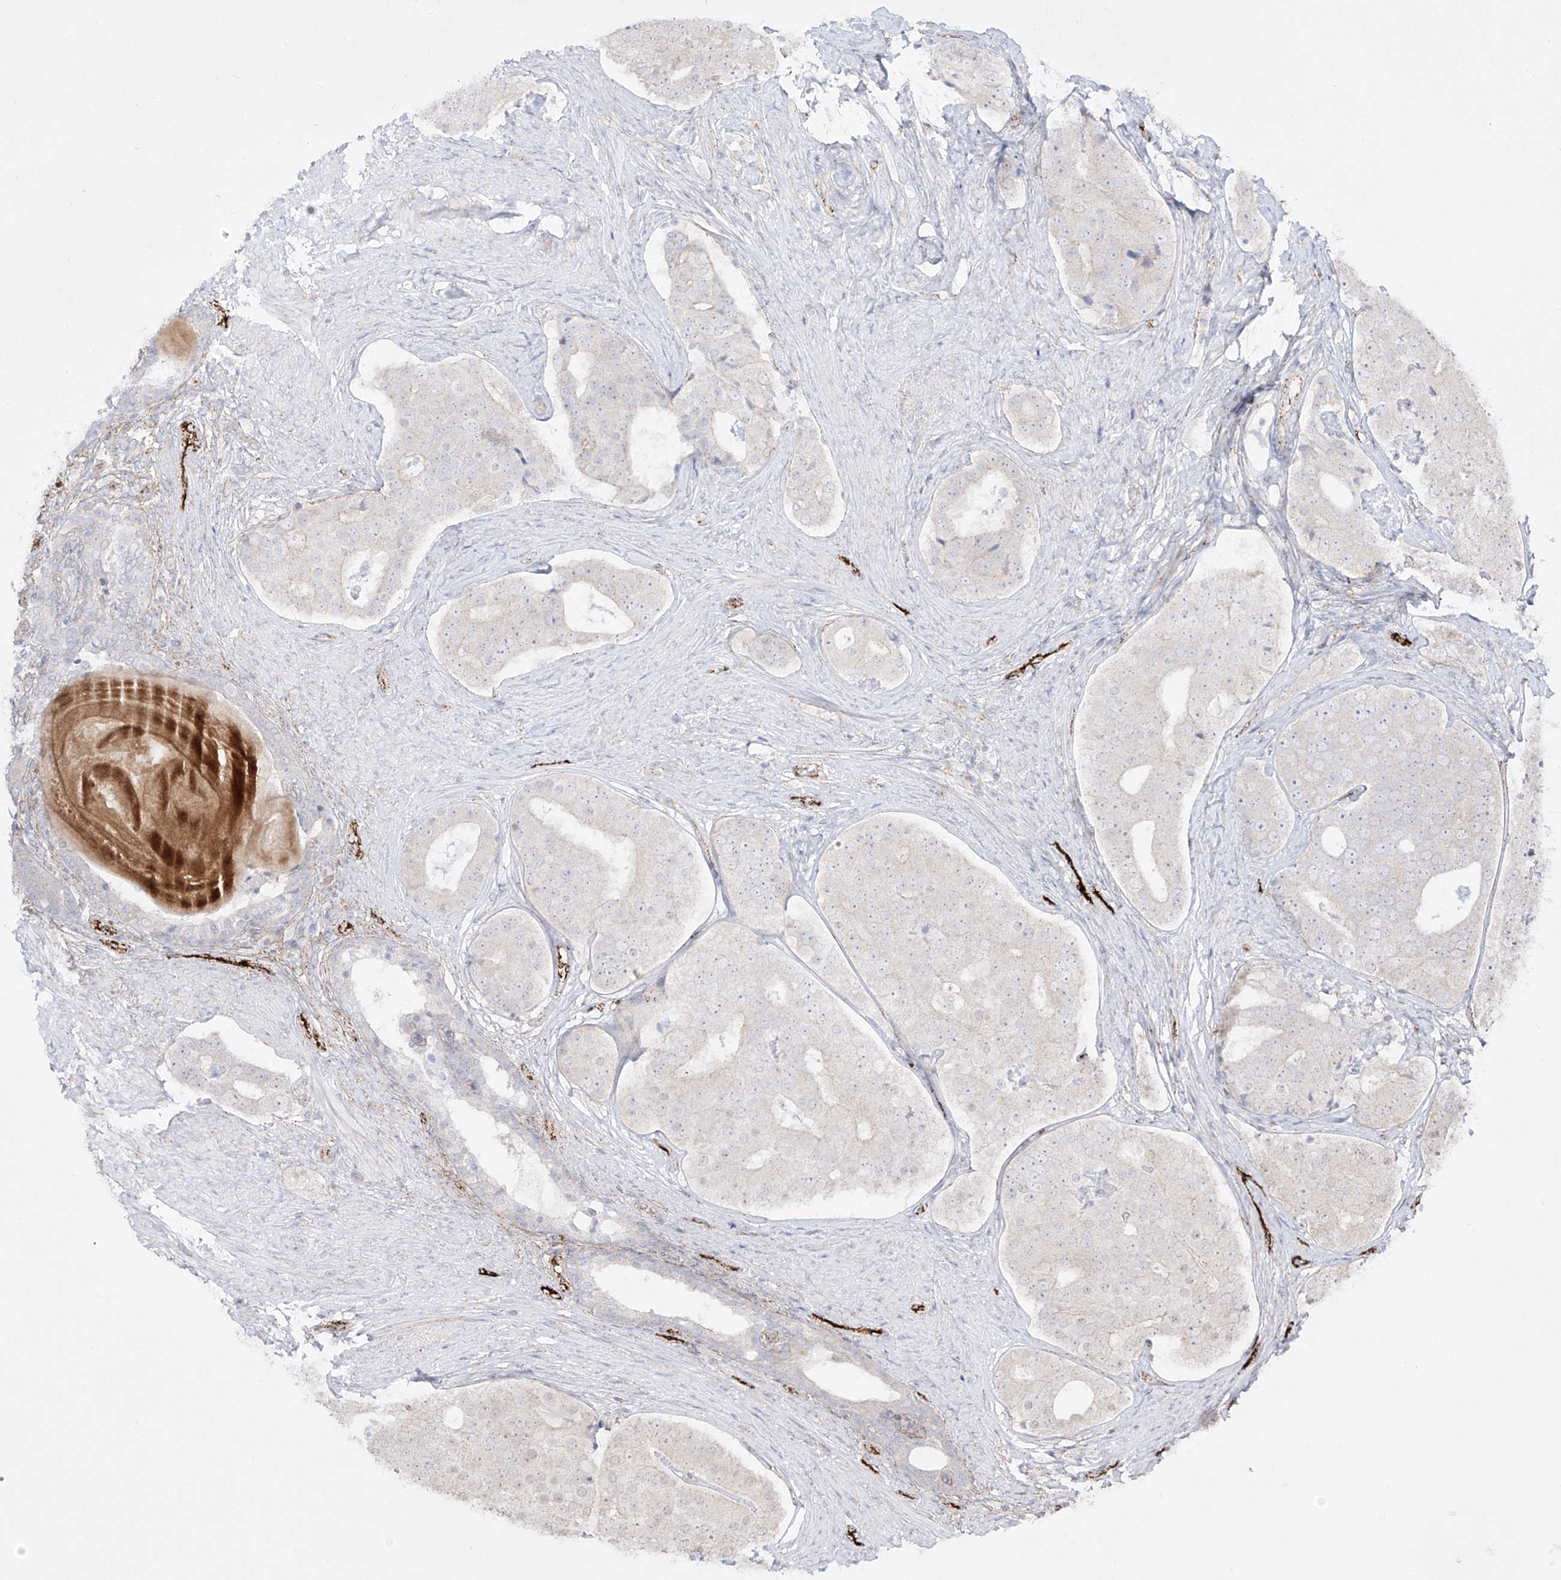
{"staining": {"intensity": "negative", "quantity": "none", "location": "none"}, "tissue": "prostate cancer", "cell_type": "Tumor cells", "image_type": "cancer", "snomed": [{"axis": "morphology", "description": "Adenocarcinoma, High grade"}, {"axis": "topography", "description": "Prostate"}], "caption": "Immunohistochemical staining of human prostate high-grade adenocarcinoma reveals no significant staining in tumor cells.", "gene": "ZGRF1", "patient": {"sex": "male", "age": 56}}